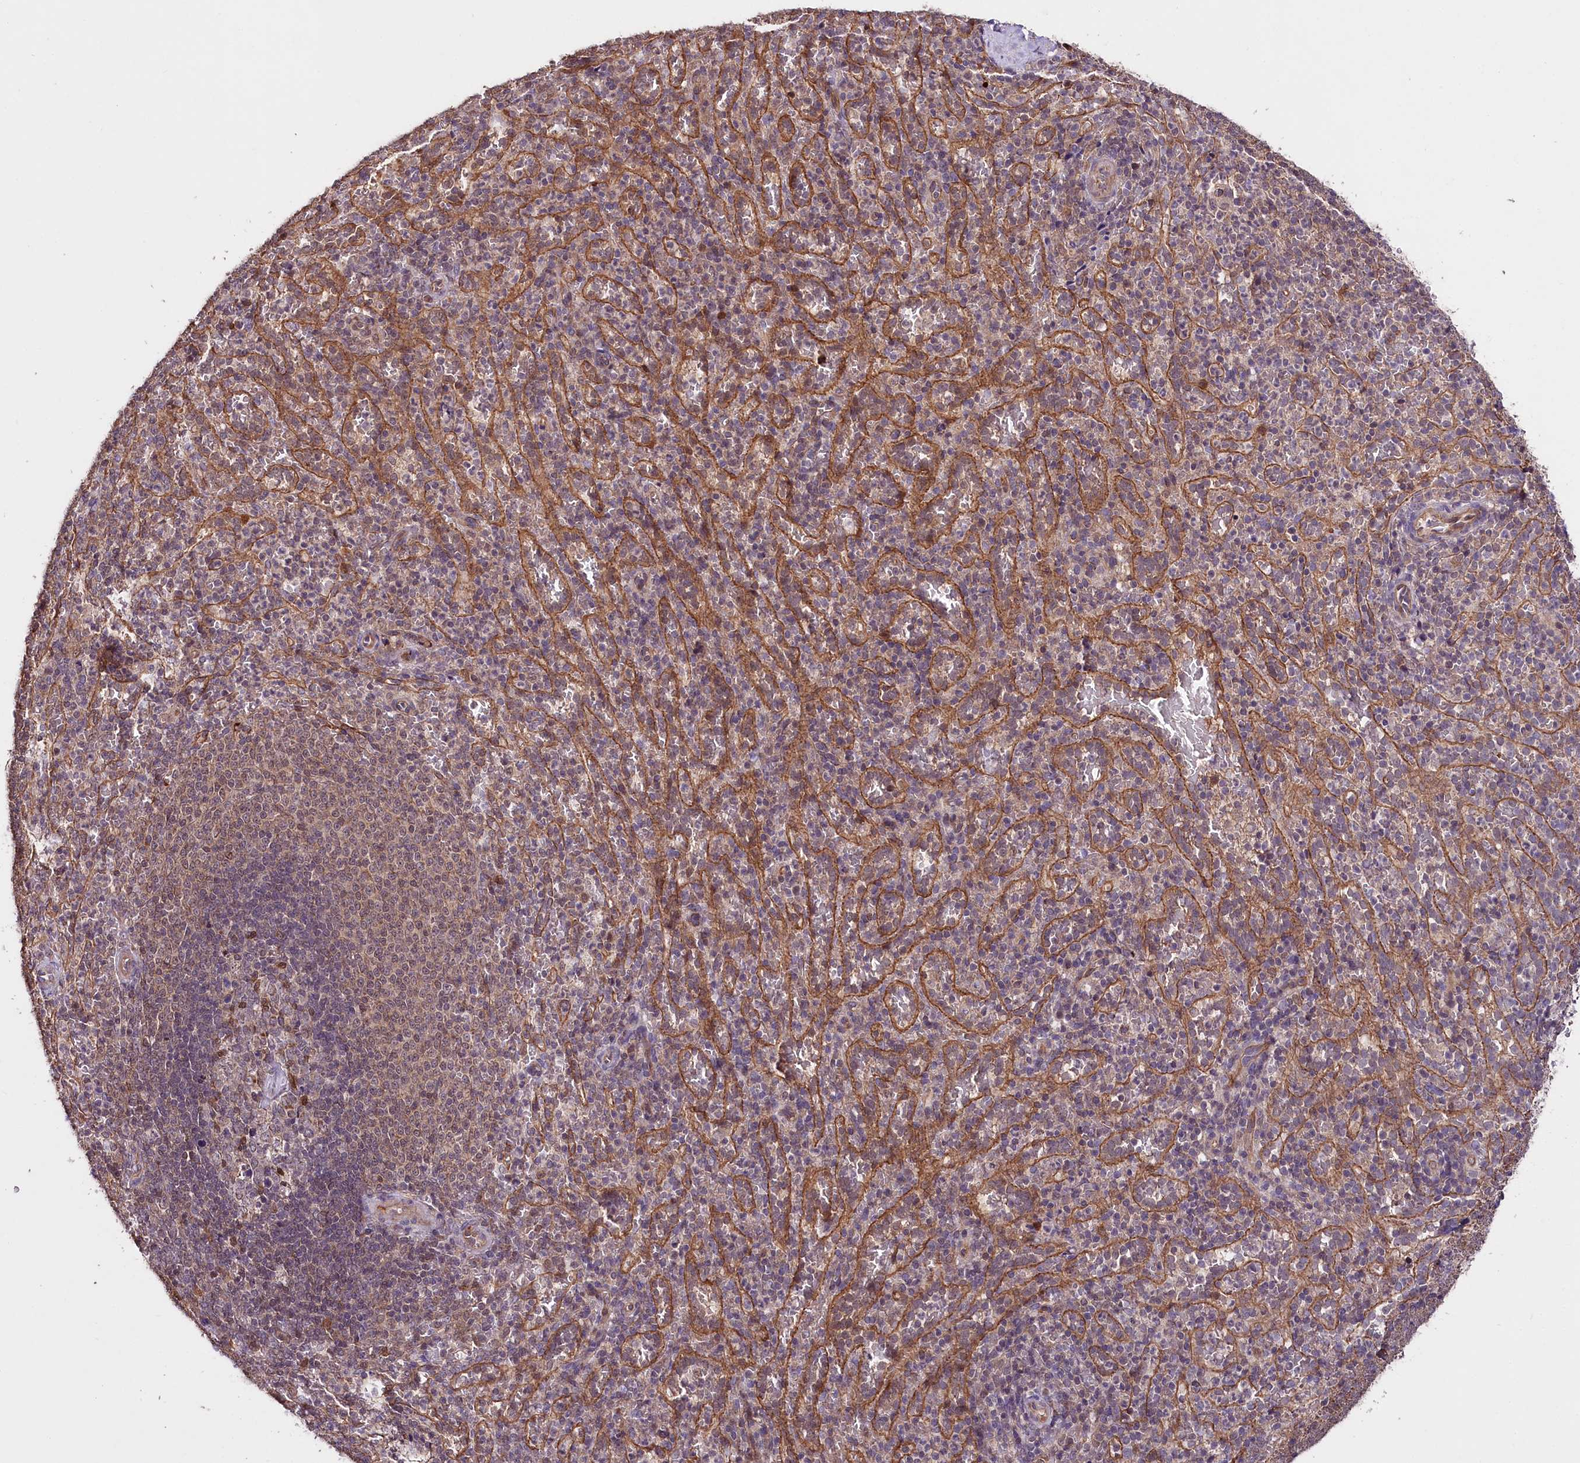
{"staining": {"intensity": "moderate", "quantity": "<25%", "location": "cytoplasmic/membranous"}, "tissue": "spleen", "cell_type": "Cells in red pulp", "image_type": "normal", "snomed": [{"axis": "morphology", "description": "Normal tissue, NOS"}, {"axis": "topography", "description": "Spleen"}], "caption": "Immunohistochemical staining of benign spleen displays moderate cytoplasmic/membranous protein staining in approximately <25% of cells in red pulp. (Brightfield microscopy of DAB IHC at high magnification).", "gene": "TAFAZZIN", "patient": {"sex": "female", "age": 21}}